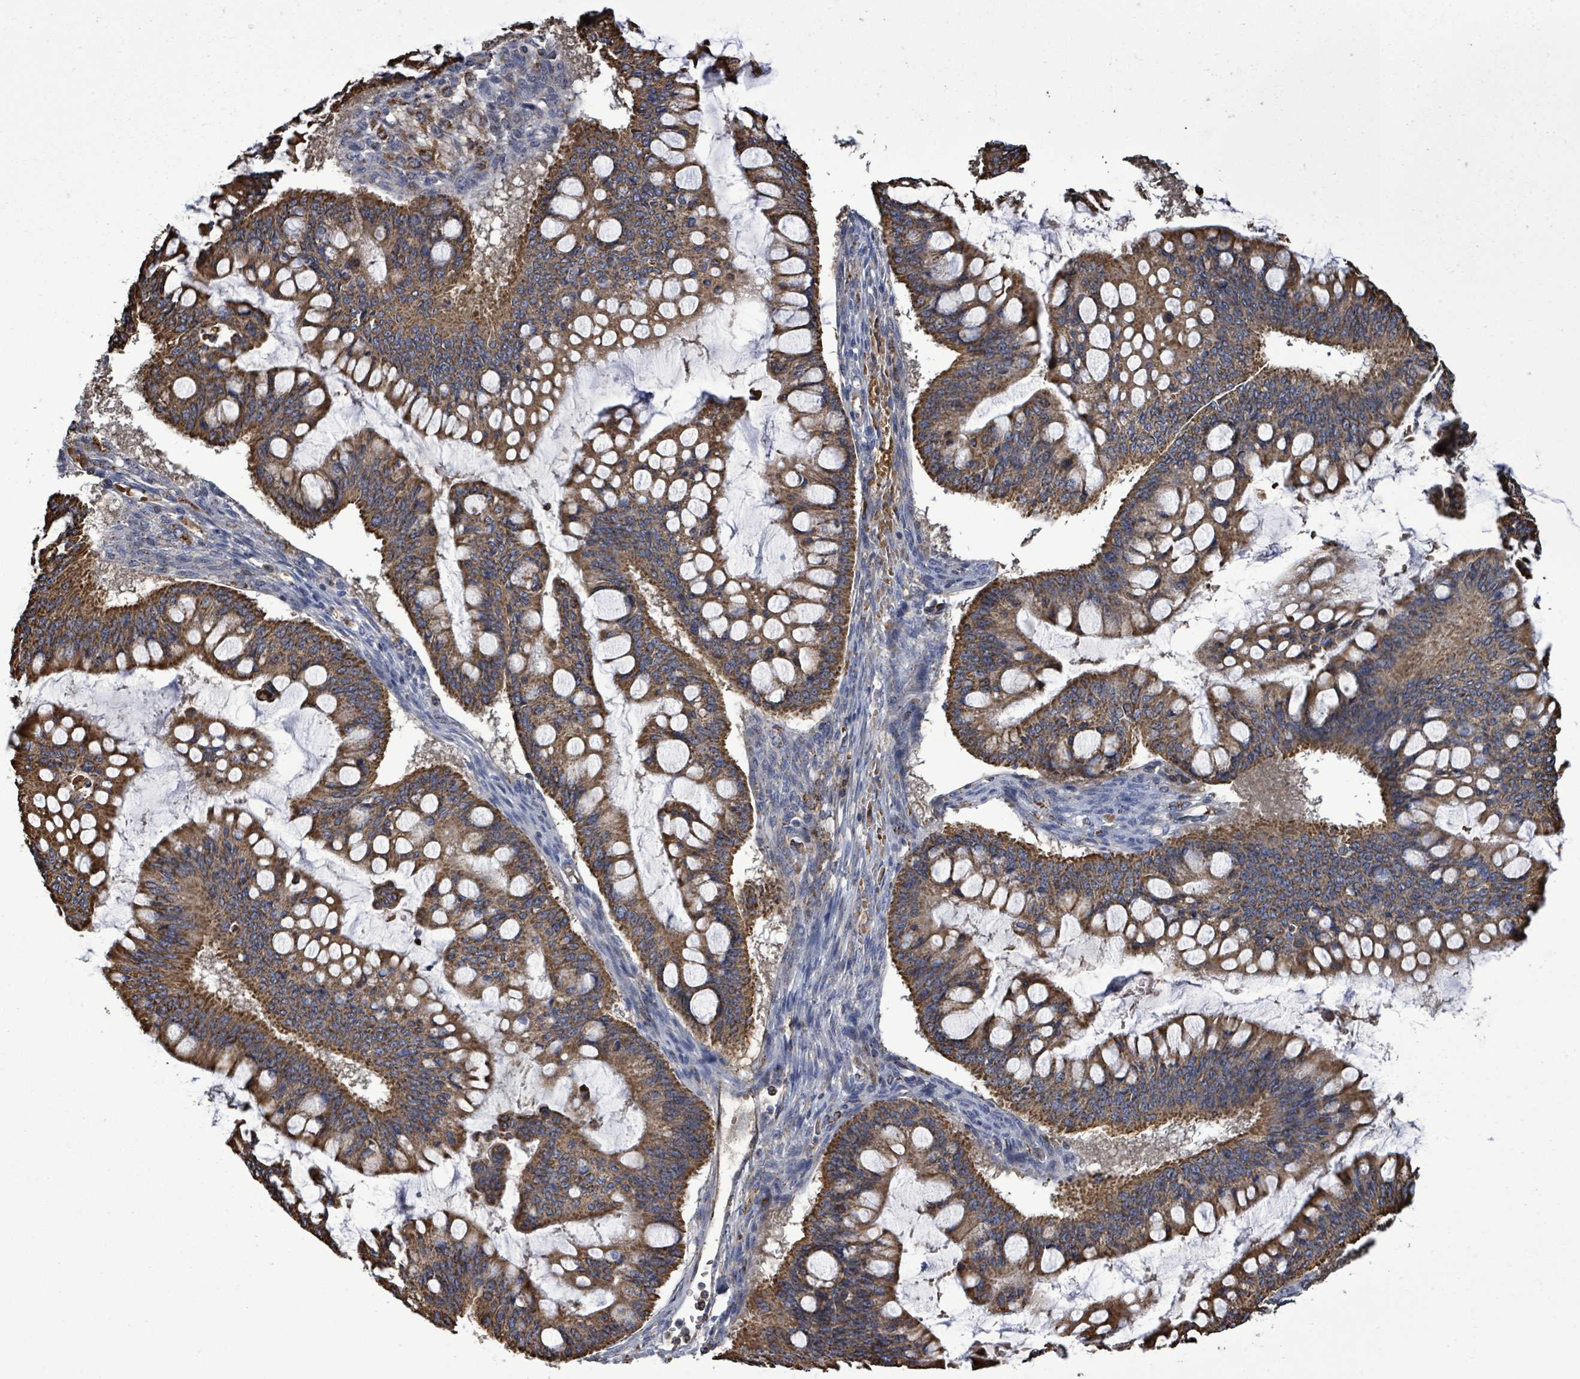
{"staining": {"intensity": "strong", "quantity": ">75%", "location": "cytoplasmic/membranous"}, "tissue": "ovarian cancer", "cell_type": "Tumor cells", "image_type": "cancer", "snomed": [{"axis": "morphology", "description": "Cystadenocarcinoma, mucinous, NOS"}, {"axis": "topography", "description": "Ovary"}], "caption": "Immunohistochemistry (IHC) of human ovarian mucinous cystadenocarcinoma exhibits high levels of strong cytoplasmic/membranous positivity in about >75% of tumor cells.", "gene": "MTMR12", "patient": {"sex": "female", "age": 73}}